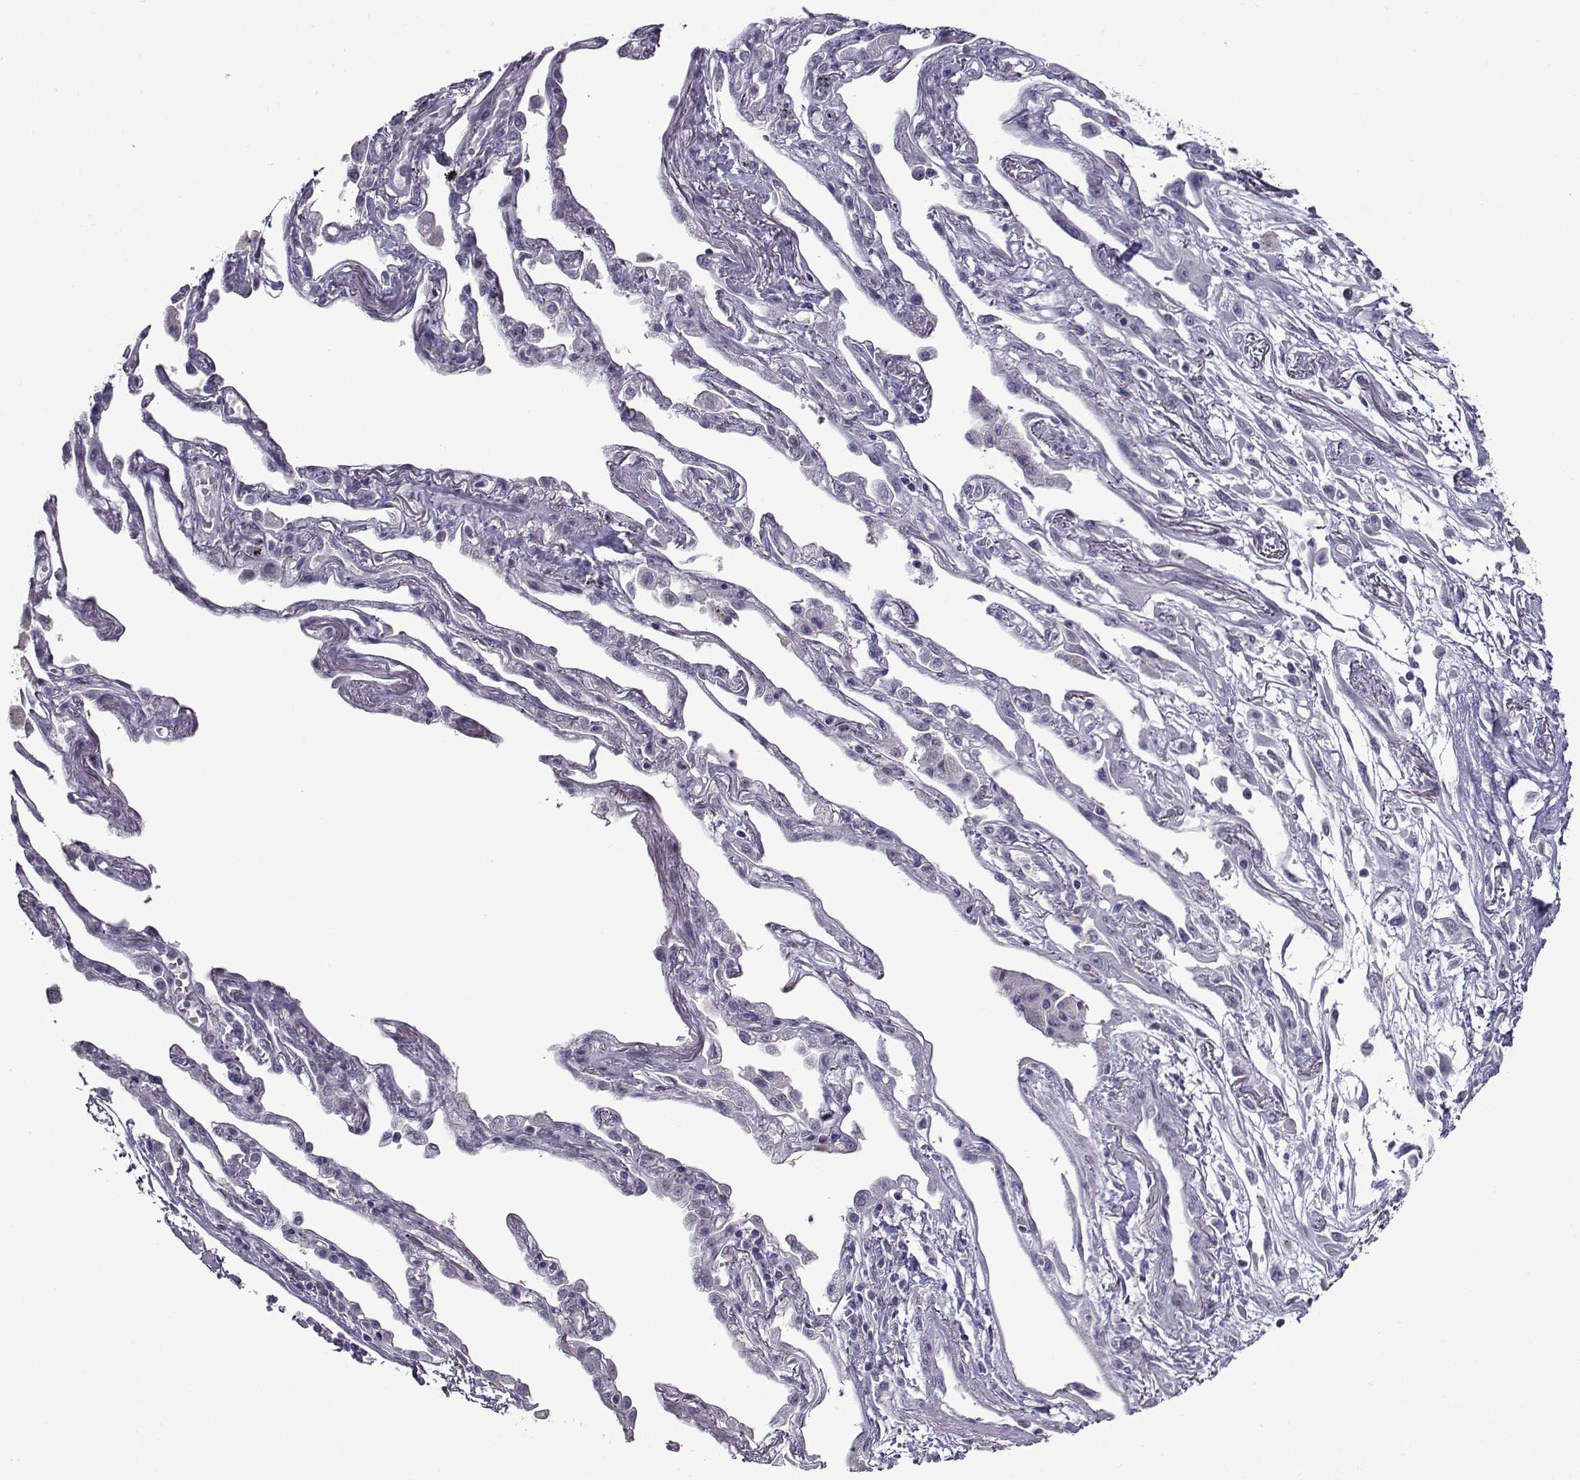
{"staining": {"intensity": "negative", "quantity": "none", "location": "none"}, "tissue": "lung cancer", "cell_type": "Tumor cells", "image_type": "cancer", "snomed": [{"axis": "morphology", "description": "Squamous cell carcinoma, NOS"}, {"axis": "topography", "description": "Lung"}], "caption": "Tumor cells show no significant expression in lung squamous cell carcinoma.", "gene": "CRYBB1", "patient": {"sex": "male", "age": 73}}